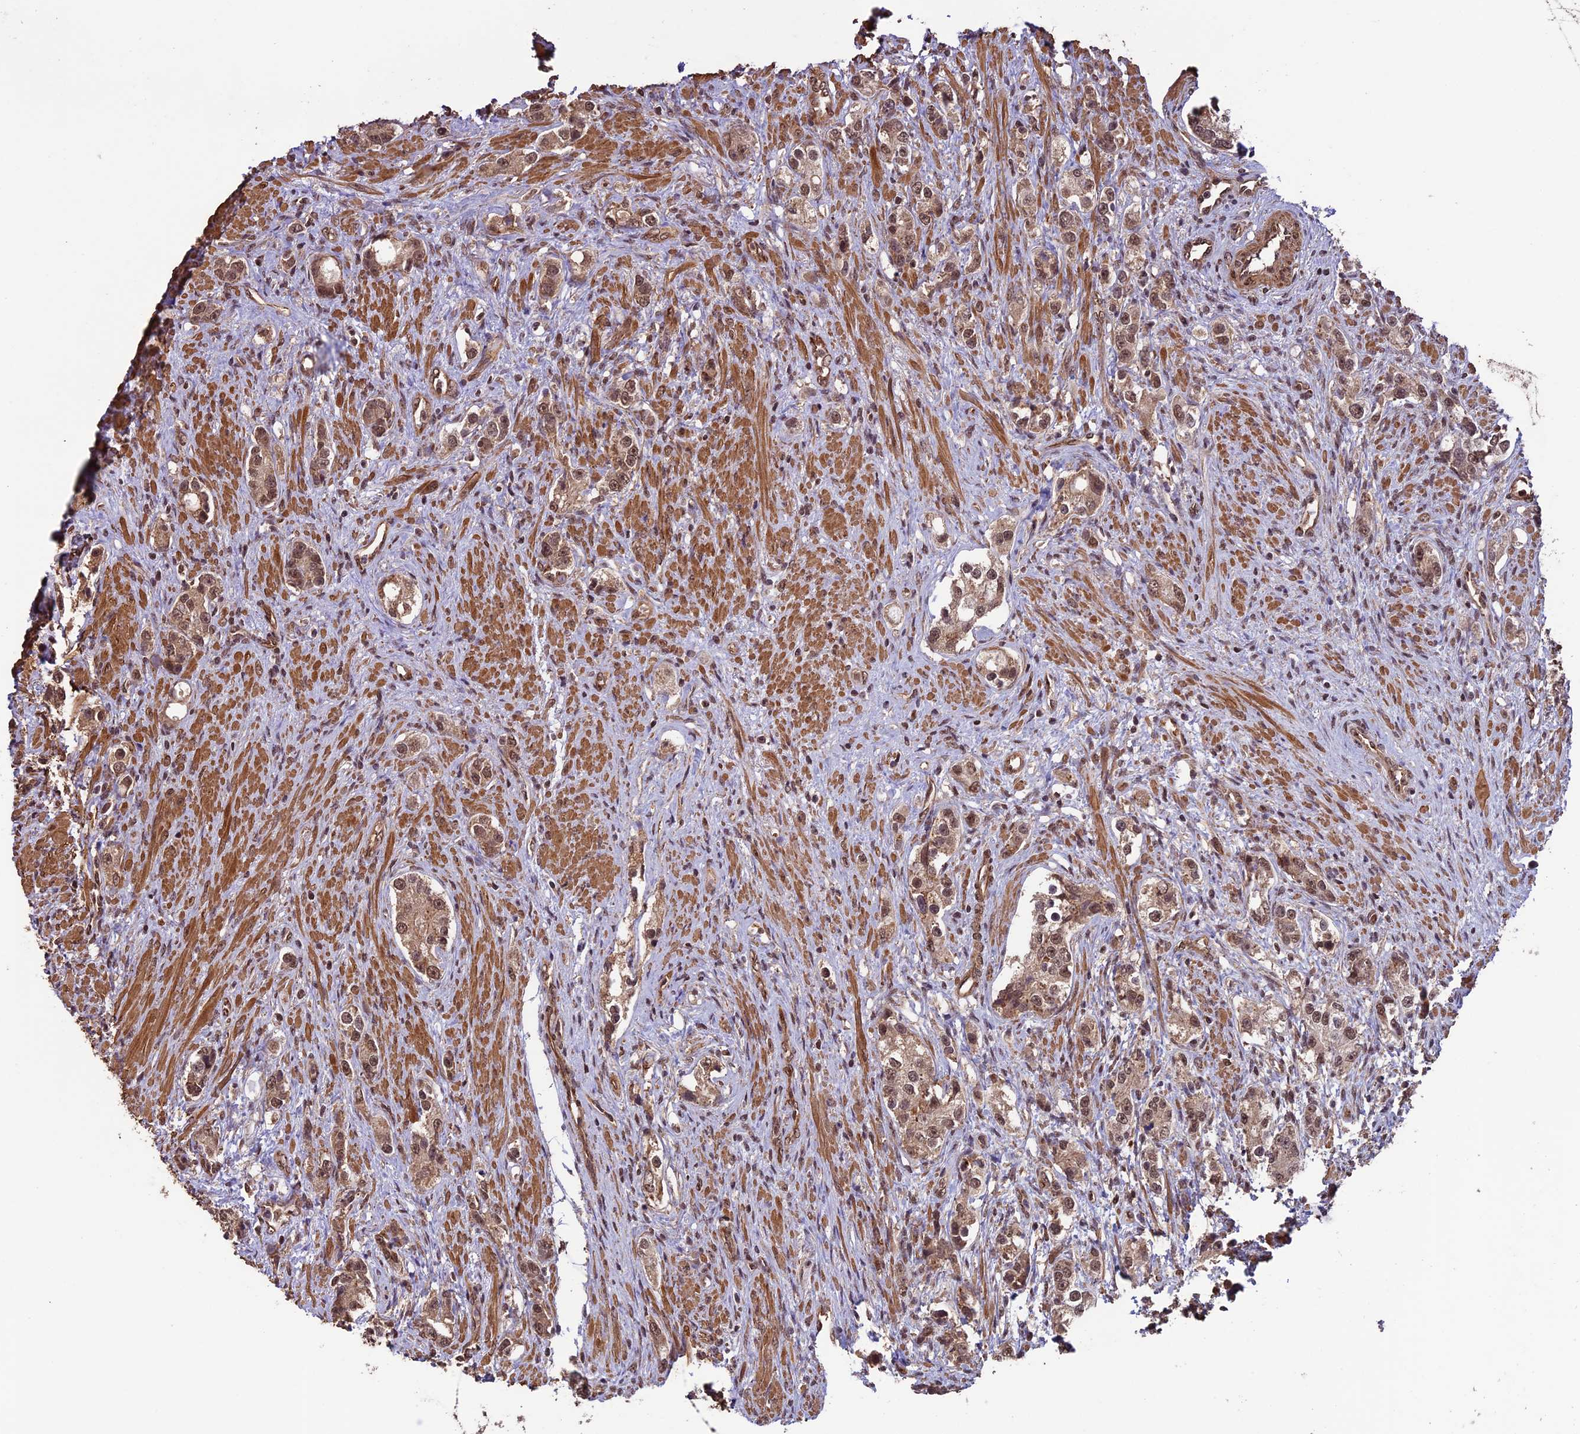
{"staining": {"intensity": "moderate", "quantity": ">75%", "location": "cytoplasmic/membranous,nuclear"}, "tissue": "prostate cancer", "cell_type": "Tumor cells", "image_type": "cancer", "snomed": [{"axis": "morphology", "description": "Adenocarcinoma, High grade"}, {"axis": "topography", "description": "Prostate"}], "caption": "This is an image of immunohistochemistry (IHC) staining of prostate high-grade adenocarcinoma, which shows moderate positivity in the cytoplasmic/membranous and nuclear of tumor cells.", "gene": "CABIN1", "patient": {"sex": "male", "age": 63}}